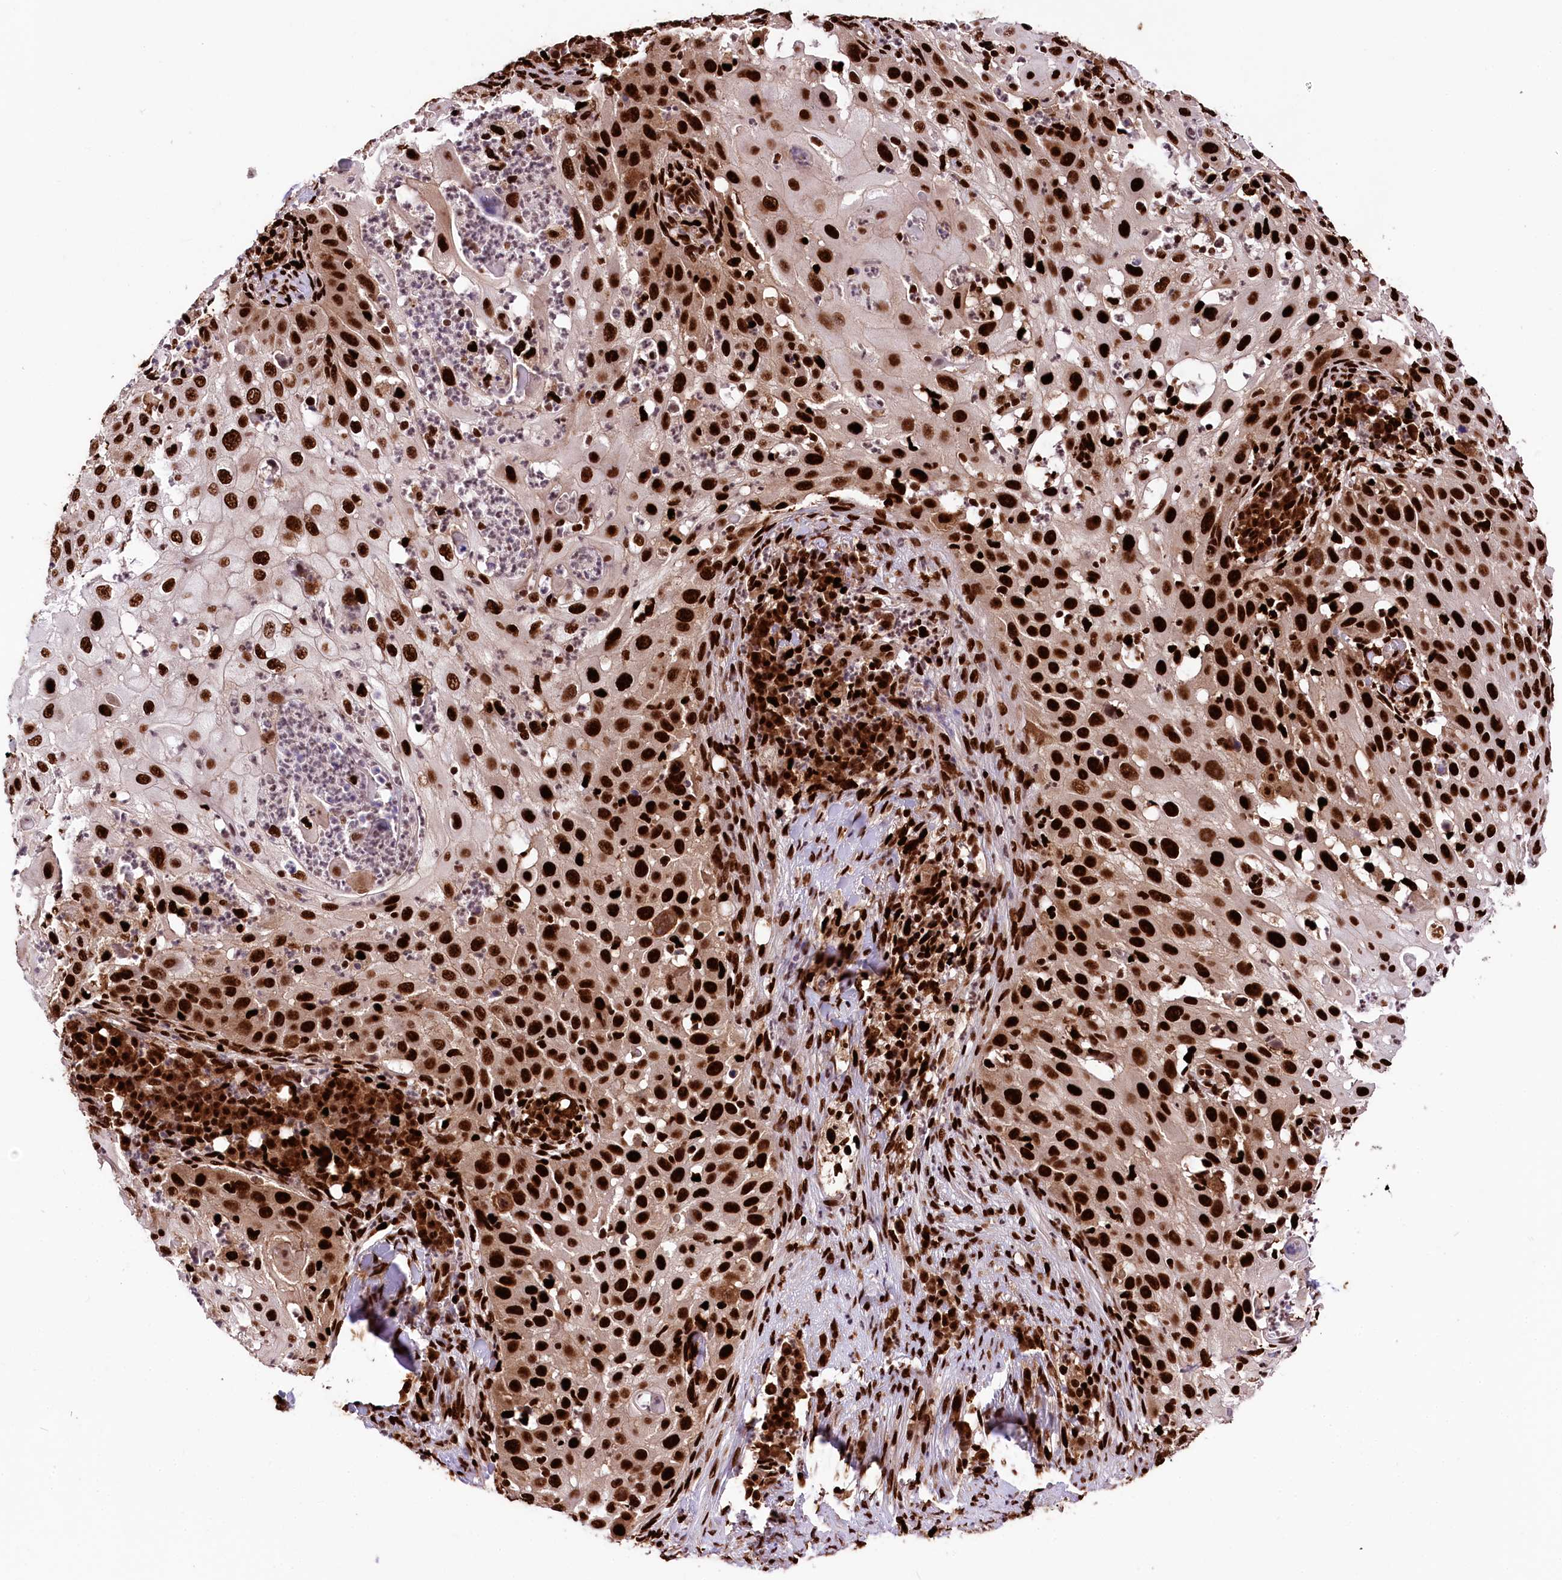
{"staining": {"intensity": "strong", "quantity": ">75%", "location": "cytoplasmic/membranous,nuclear"}, "tissue": "skin cancer", "cell_type": "Tumor cells", "image_type": "cancer", "snomed": [{"axis": "morphology", "description": "Squamous cell carcinoma, NOS"}, {"axis": "topography", "description": "Skin"}], "caption": "About >75% of tumor cells in human skin cancer reveal strong cytoplasmic/membranous and nuclear protein staining as visualized by brown immunohistochemical staining.", "gene": "FIGN", "patient": {"sex": "female", "age": 44}}